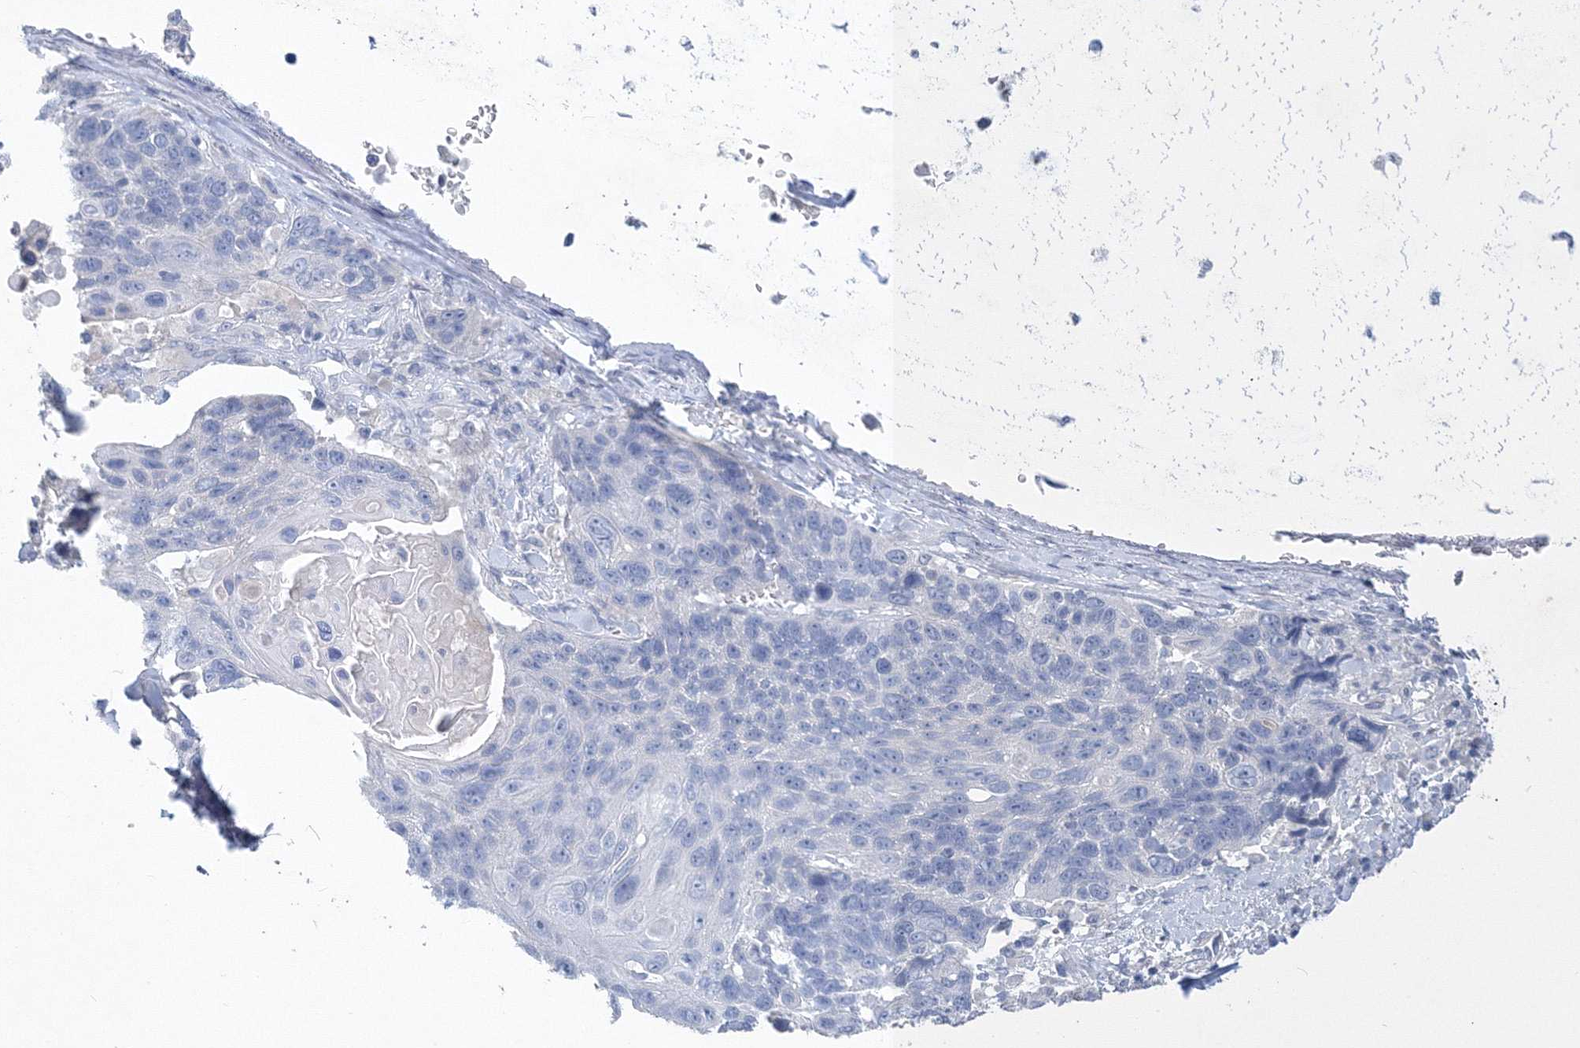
{"staining": {"intensity": "negative", "quantity": "none", "location": "none"}, "tissue": "lung cancer", "cell_type": "Tumor cells", "image_type": "cancer", "snomed": [{"axis": "morphology", "description": "Squamous cell carcinoma, NOS"}, {"axis": "topography", "description": "Lung"}], "caption": "An immunohistochemistry (IHC) image of lung cancer (squamous cell carcinoma) is shown. There is no staining in tumor cells of lung cancer (squamous cell carcinoma).", "gene": "OSBPL6", "patient": {"sex": "male", "age": 66}}